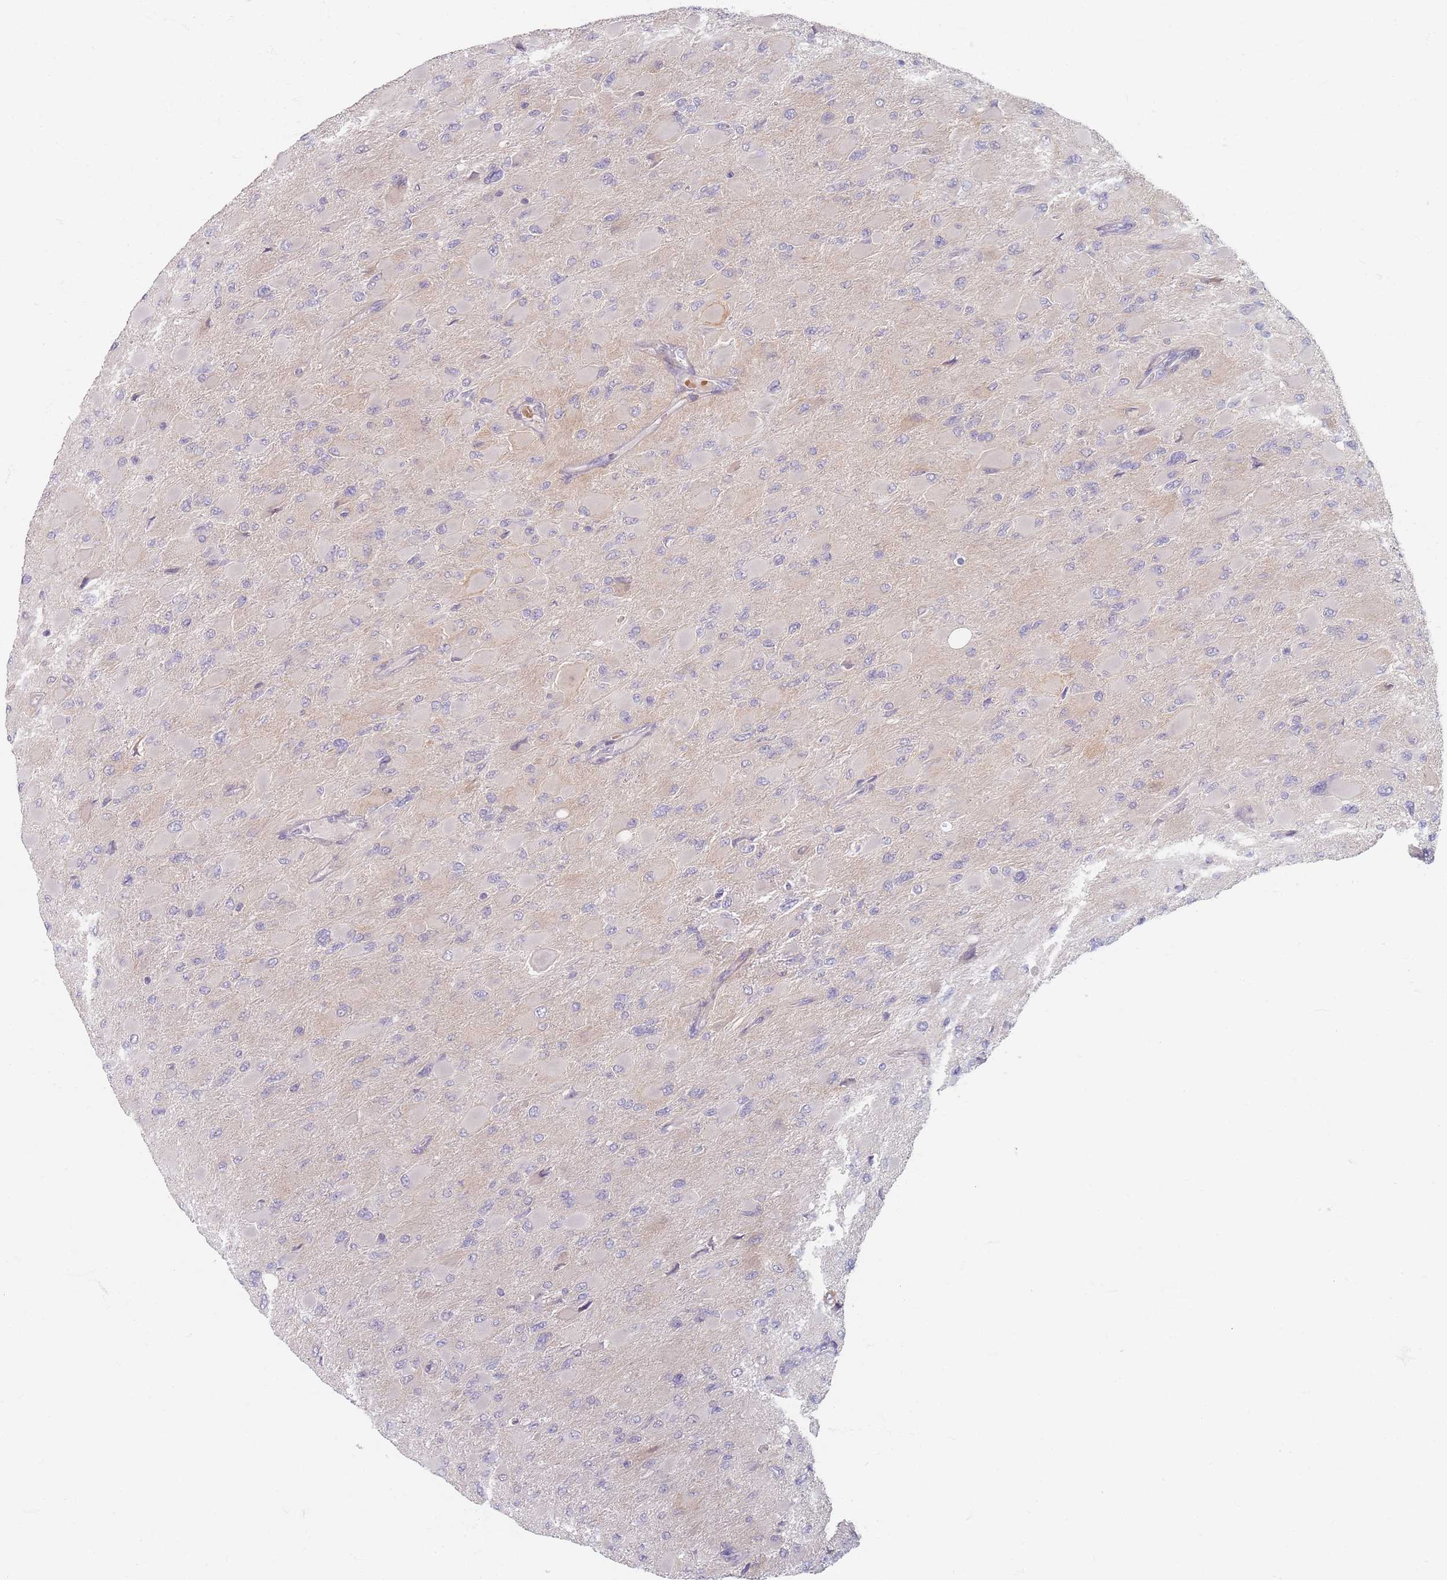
{"staining": {"intensity": "negative", "quantity": "none", "location": "none"}, "tissue": "glioma", "cell_type": "Tumor cells", "image_type": "cancer", "snomed": [{"axis": "morphology", "description": "Glioma, malignant, High grade"}, {"axis": "topography", "description": "Cerebral cortex"}], "caption": "An image of malignant glioma (high-grade) stained for a protein demonstrates no brown staining in tumor cells.", "gene": "TMOD1", "patient": {"sex": "female", "age": 36}}